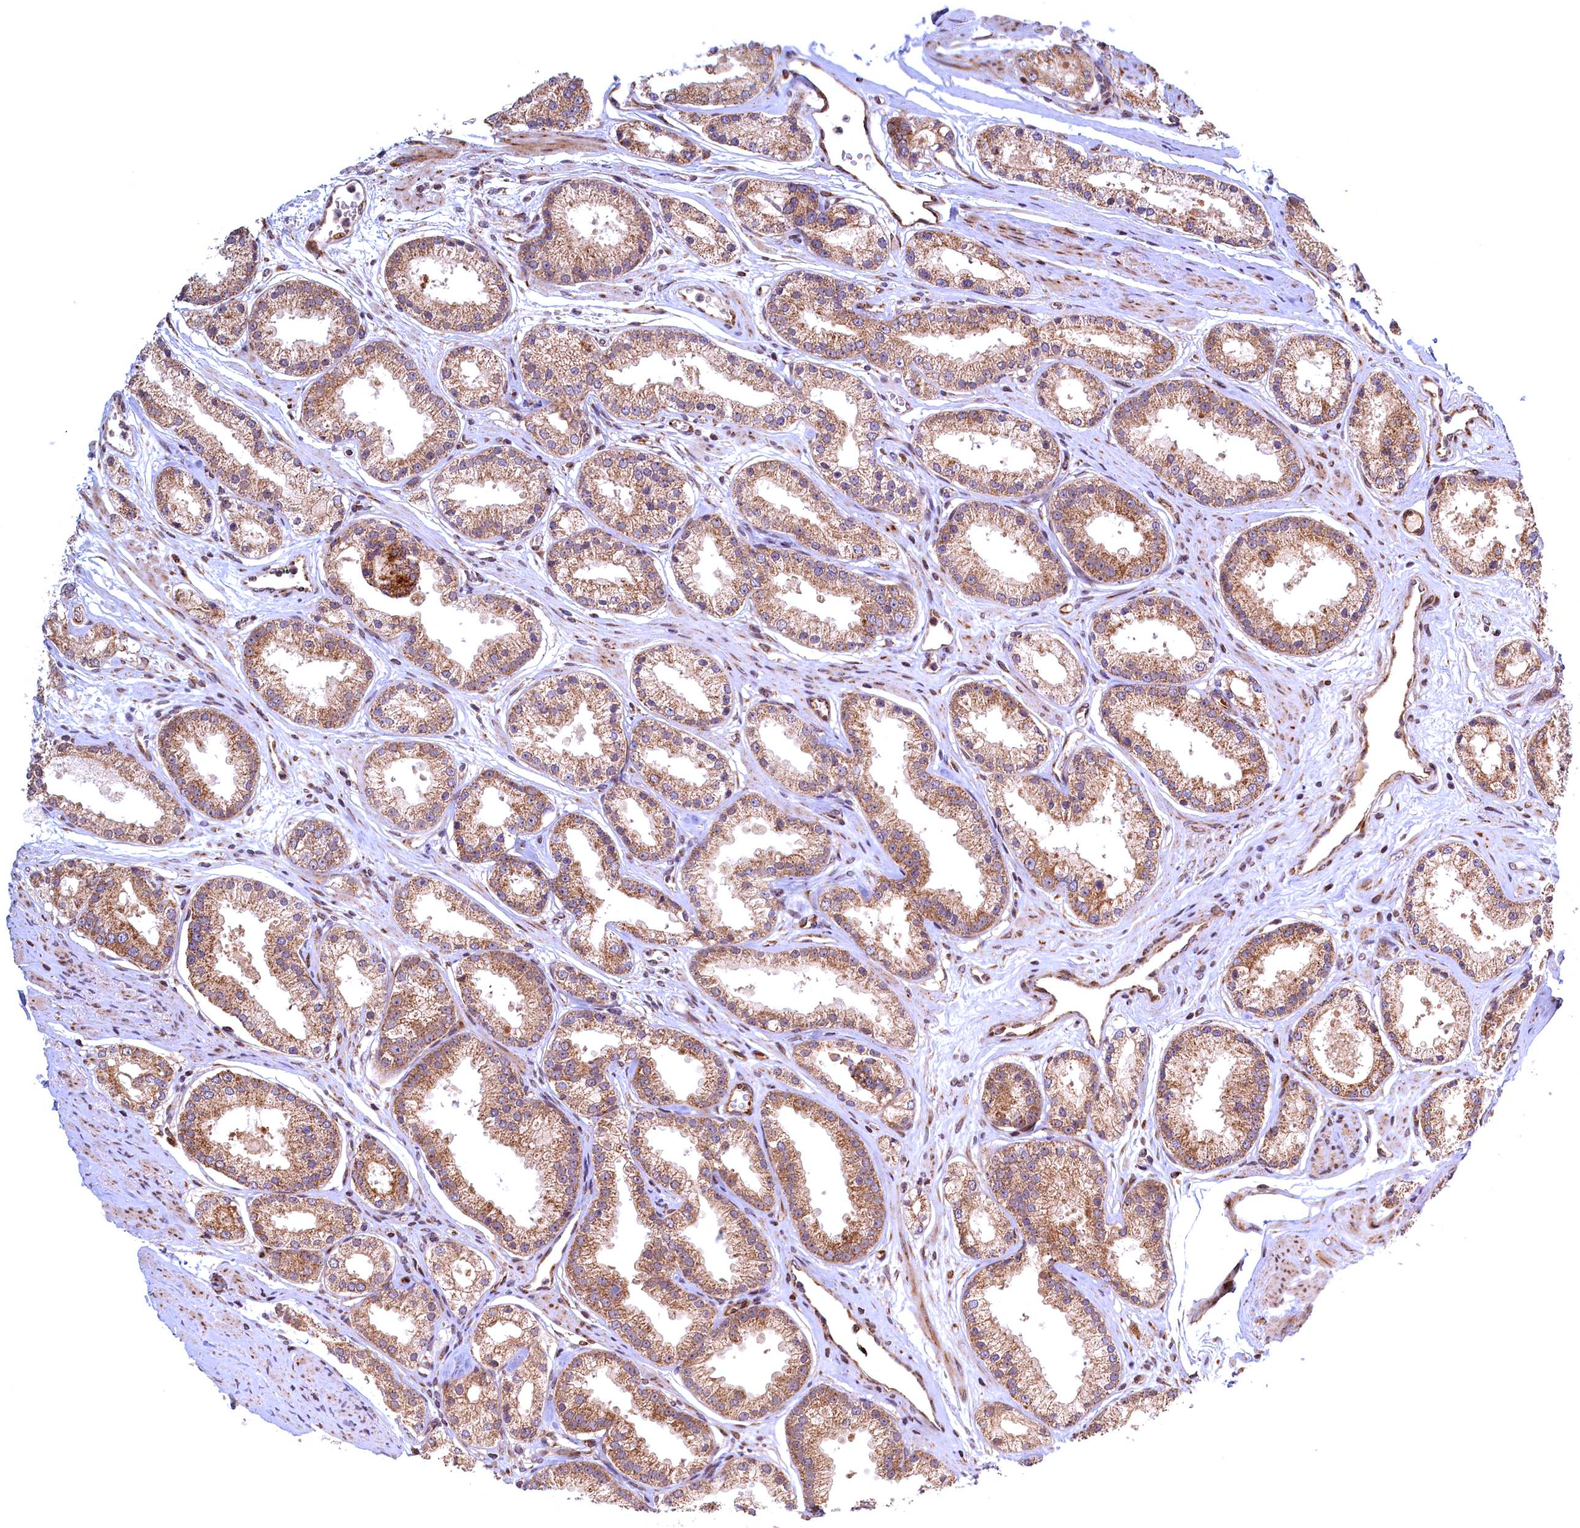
{"staining": {"intensity": "moderate", "quantity": ">75%", "location": "cytoplasmic/membranous"}, "tissue": "prostate cancer", "cell_type": "Tumor cells", "image_type": "cancer", "snomed": [{"axis": "morphology", "description": "Adenocarcinoma, Low grade"}, {"axis": "topography", "description": "Prostate"}], "caption": "Prostate low-grade adenocarcinoma was stained to show a protein in brown. There is medium levels of moderate cytoplasmic/membranous positivity in about >75% of tumor cells.", "gene": "PLA2G10", "patient": {"sex": "male", "age": 59}}